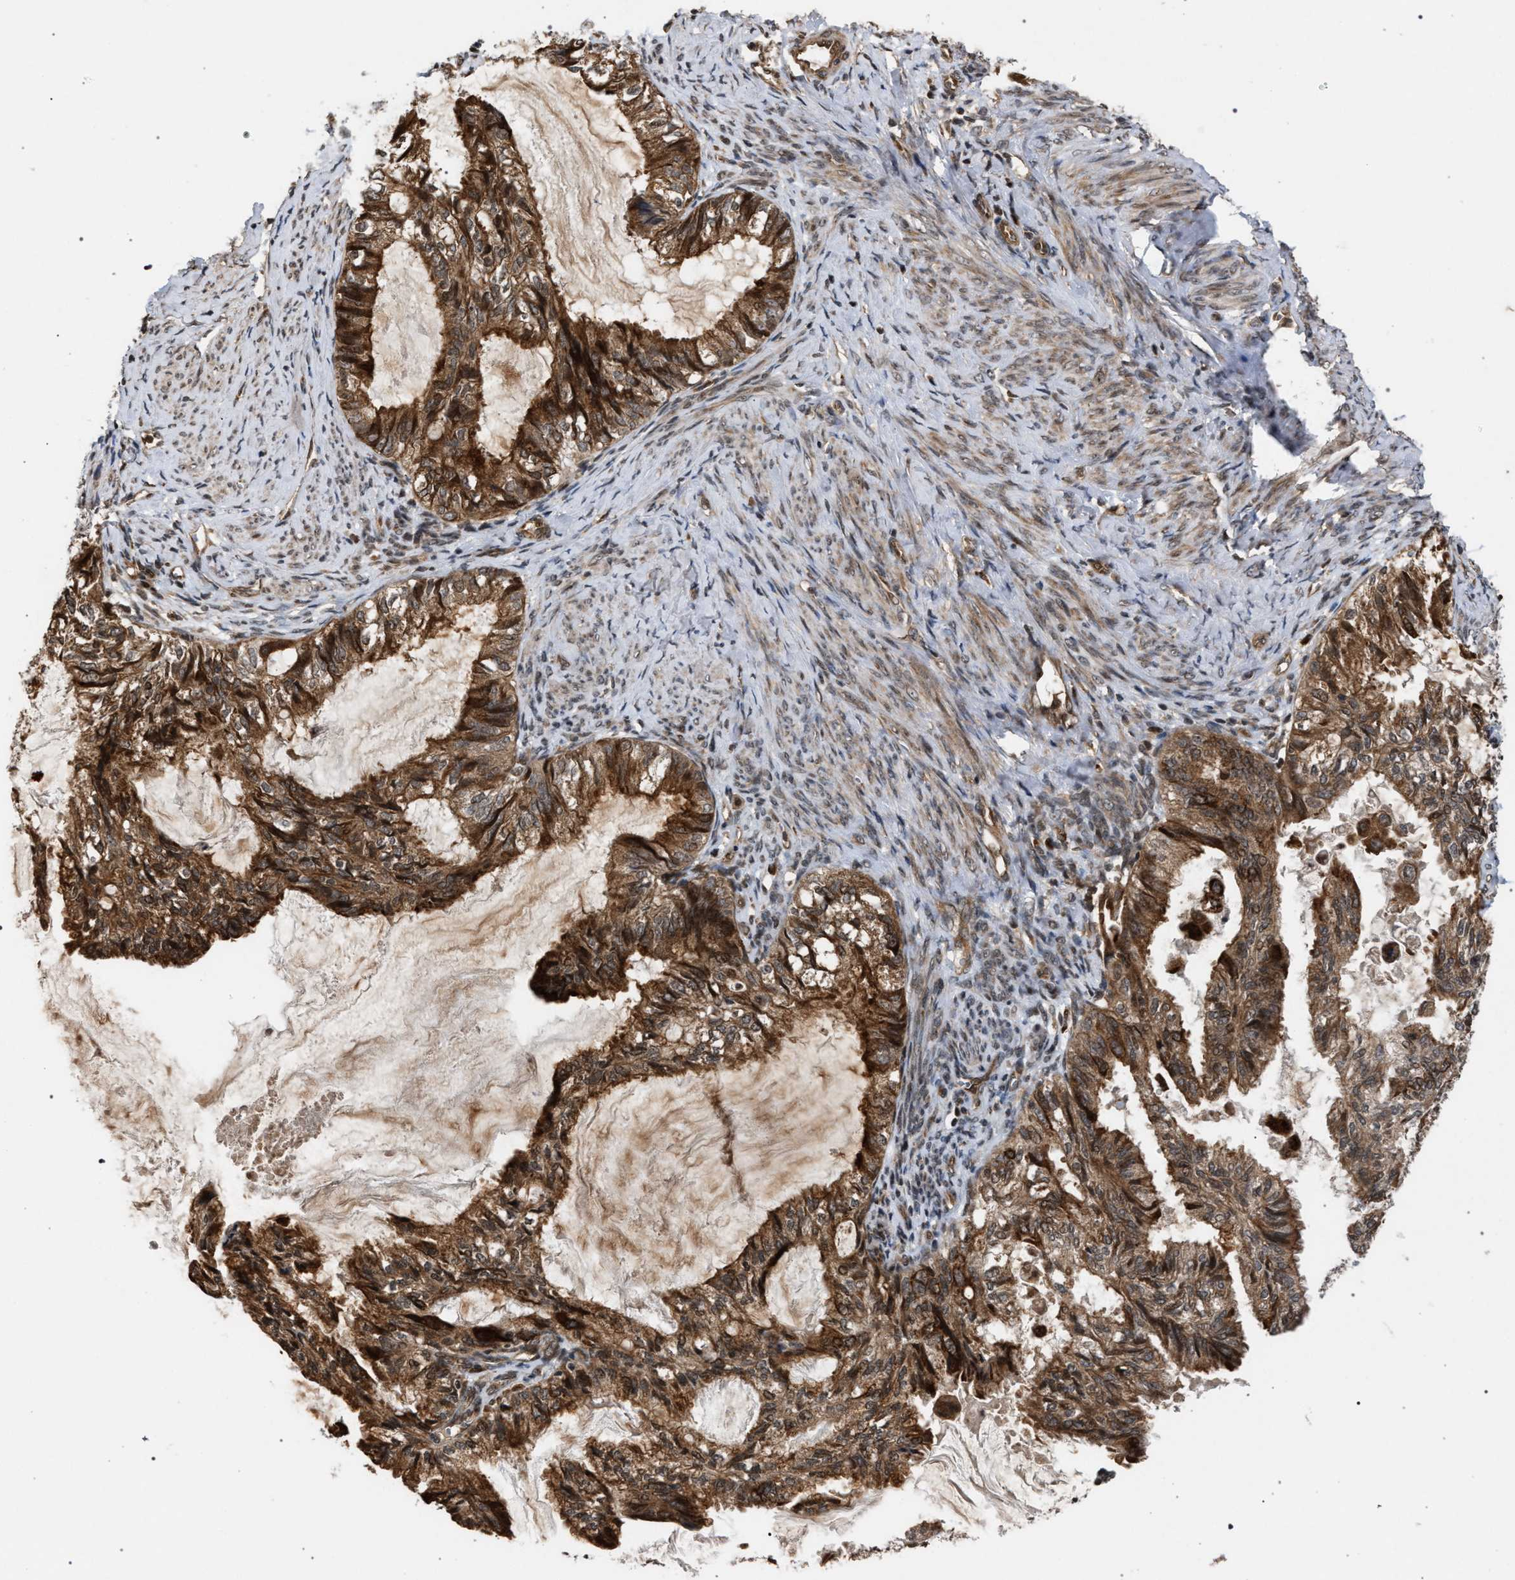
{"staining": {"intensity": "strong", "quantity": ">75%", "location": "cytoplasmic/membranous"}, "tissue": "cervical cancer", "cell_type": "Tumor cells", "image_type": "cancer", "snomed": [{"axis": "morphology", "description": "Normal tissue, NOS"}, {"axis": "morphology", "description": "Adenocarcinoma, NOS"}, {"axis": "topography", "description": "Cervix"}, {"axis": "topography", "description": "Endometrium"}], "caption": "A high-resolution image shows immunohistochemistry staining of cervical cancer, which exhibits strong cytoplasmic/membranous positivity in about >75% of tumor cells.", "gene": "IRAK4", "patient": {"sex": "female", "age": 86}}